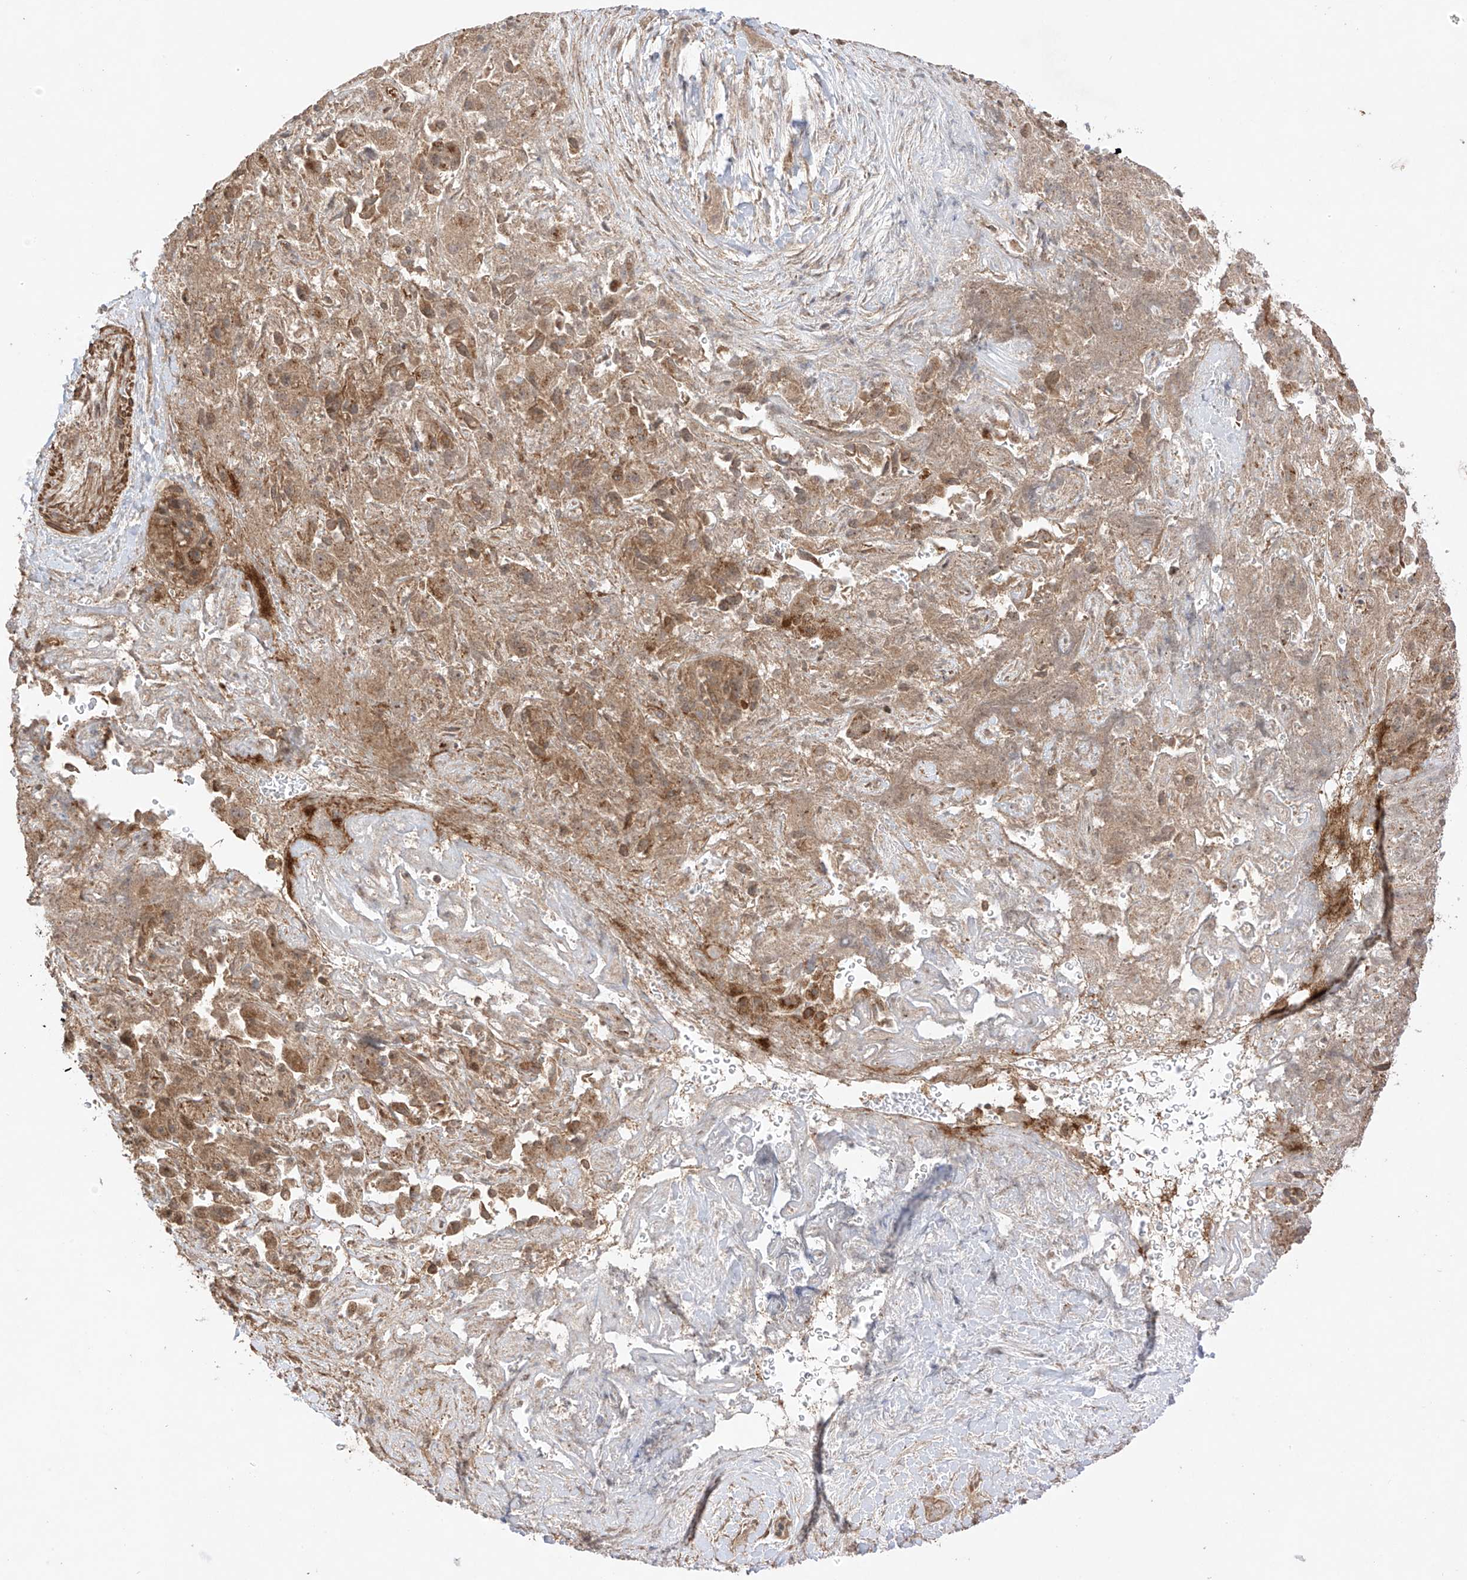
{"staining": {"intensity": "moderate", "quantity": "25%-75%", "location": "cytoplasmic/membranous"}, "tissue": "liver cancer", "cell_type": "Tumor cells", "image_type": "cancer", "snomed": [{"axis": "morphology", "description": "Cholangiocarcinoma"}, {"axis": "topography", "description": "Liver"}], "caption": "Immunohistochemistry (IHC) (DAB (3,3'-diaminobenzidine)) staining of liver cancer (cholangiocarcinoma) shows moderate cytoplasmic/membranous protein expression in approximately 25%-75% of tumor cells.", "gene": "ABCD1", "patient": {"sex": "female", "age": 52}}